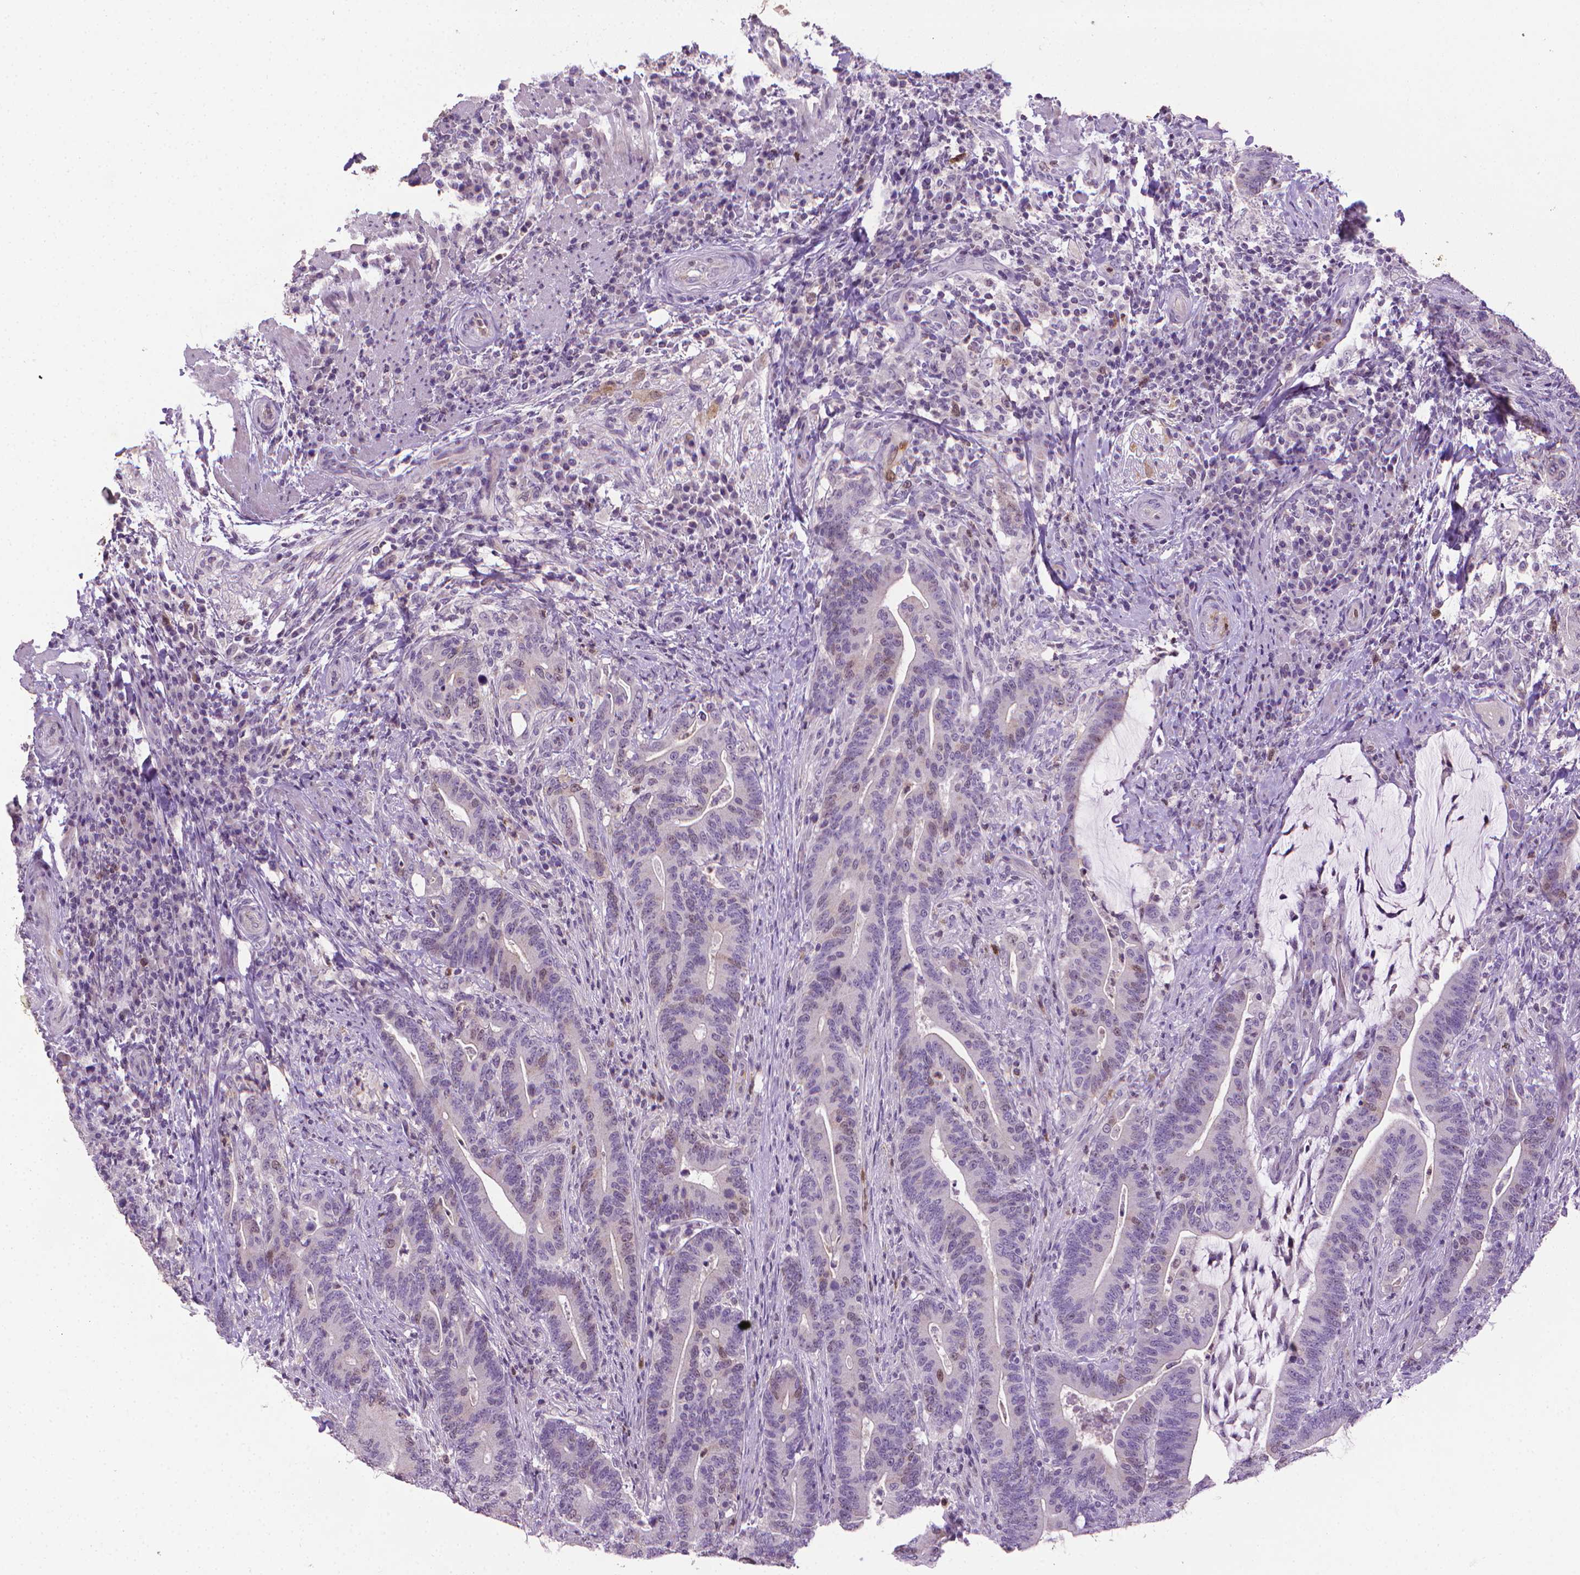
{"staining": {"intensity": "weak", "quantity": "<25%", "location": "nuclear"}, "tissue": "colorectal cancer", "cell_type": "Tumor cells", "image_type": "cancer", "snomed": [{"axis": "morphology", "description": "Adenocarcinoma, NOS"}, {"axis": "topography", "description": "Colon"}], "caption": "An IHC image of adenocarcinoma (colorectal) is shown. There is no staining in tumor cells of adenocarcinoma (colorectal). (Brightfield microscopy of DAB immunohistochemistry (IHC) at high magnification).", "gene": "CDKN2D", "patient": {"sex": "female", "age": 66}}